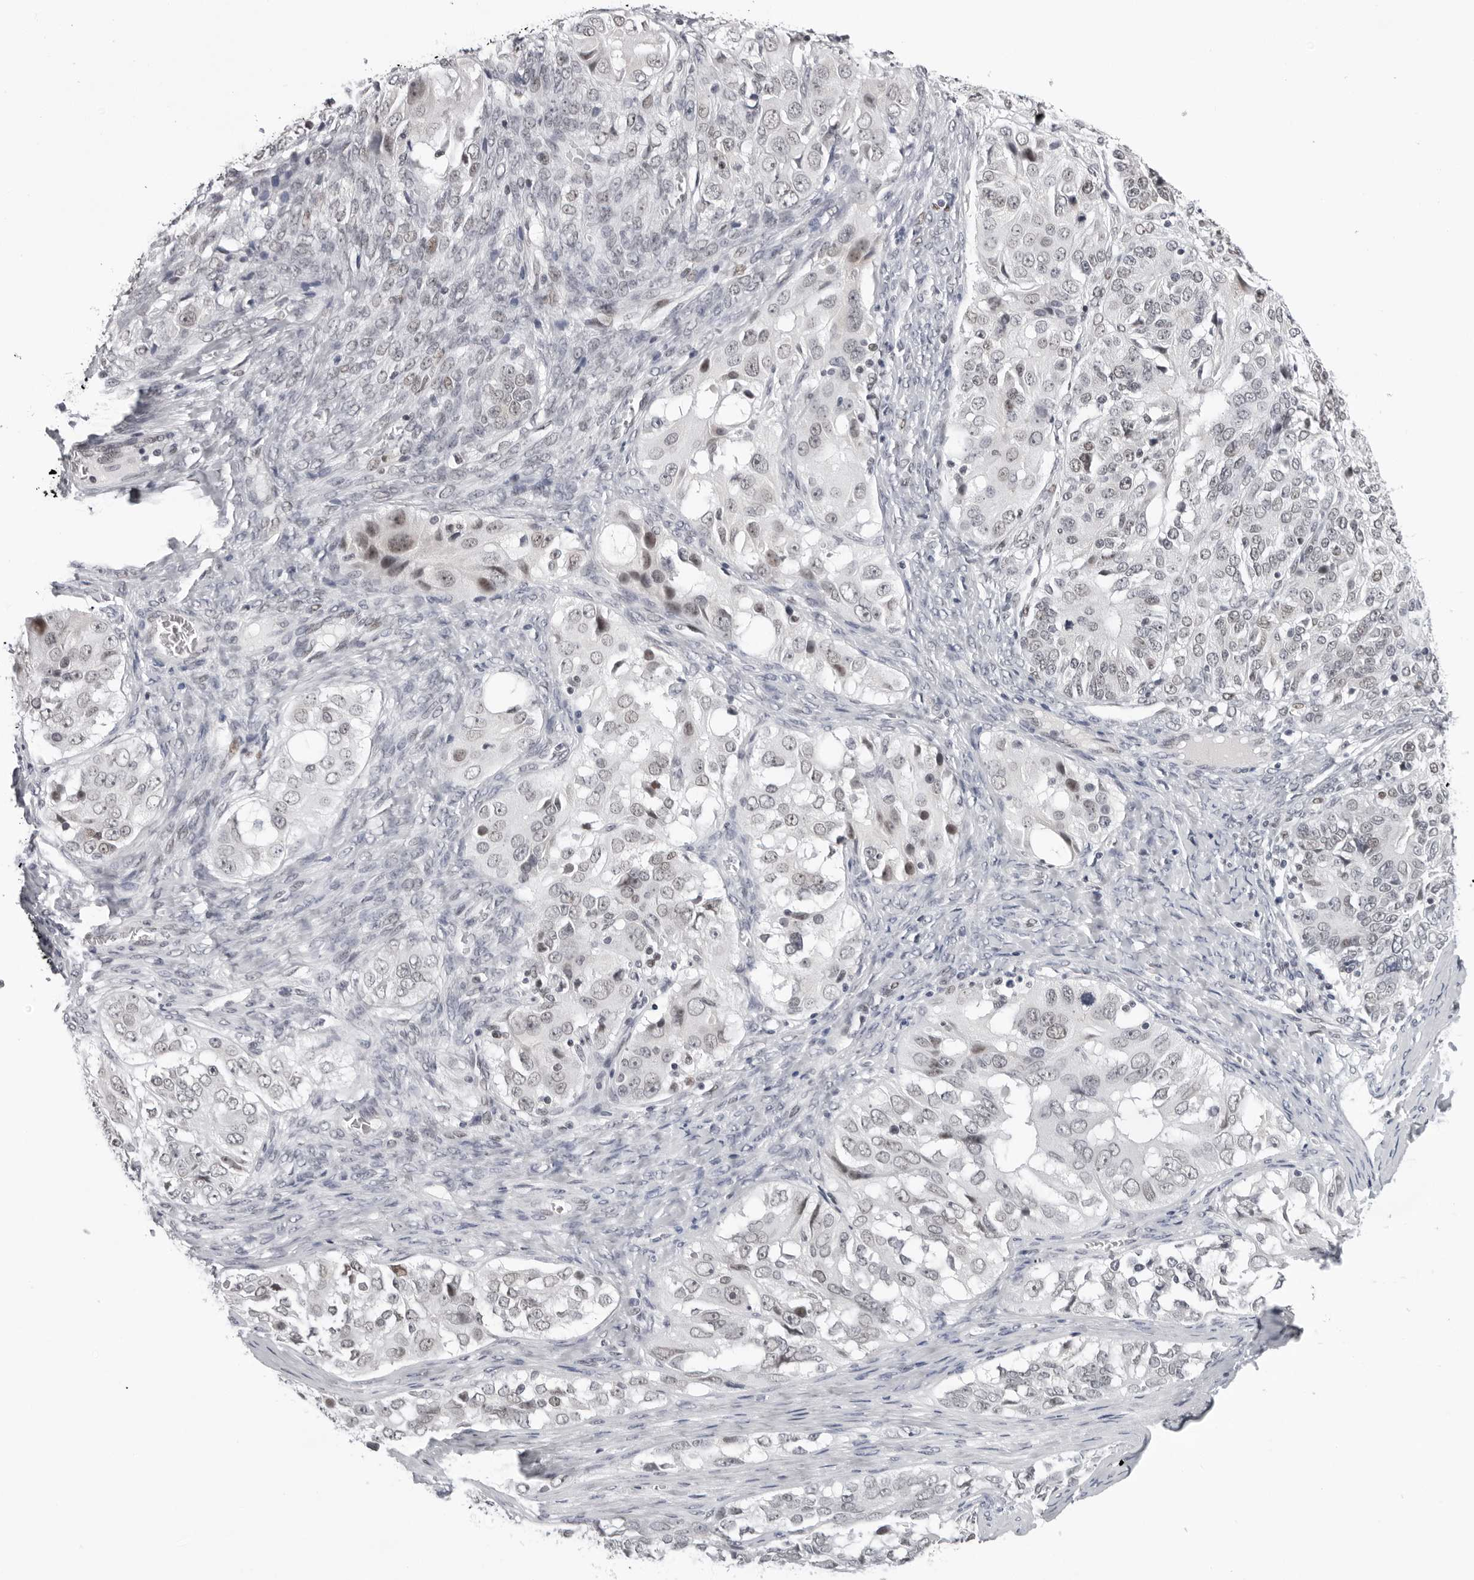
{"staining": {"intensity": "weak", "quantity": "<25%", "location": "nuclear"}, "tissue": "ovarian cancer", "cell_type": "Tumor cells", "image_type": "cancer", "snomed": [{"axis": "morphology", "description": "Carcinoma, endometroid"}, {"axis": "topography", "description": "Ovary"}], "caption": "High power microscopy micrograph of an immunohistochemistry (IHC) micrograph of ovarian endometroid carcinoma, revealing no significant staining in tumor cells.", "gene": "USP1", "patient": {"sex": "female", "age": 51}}